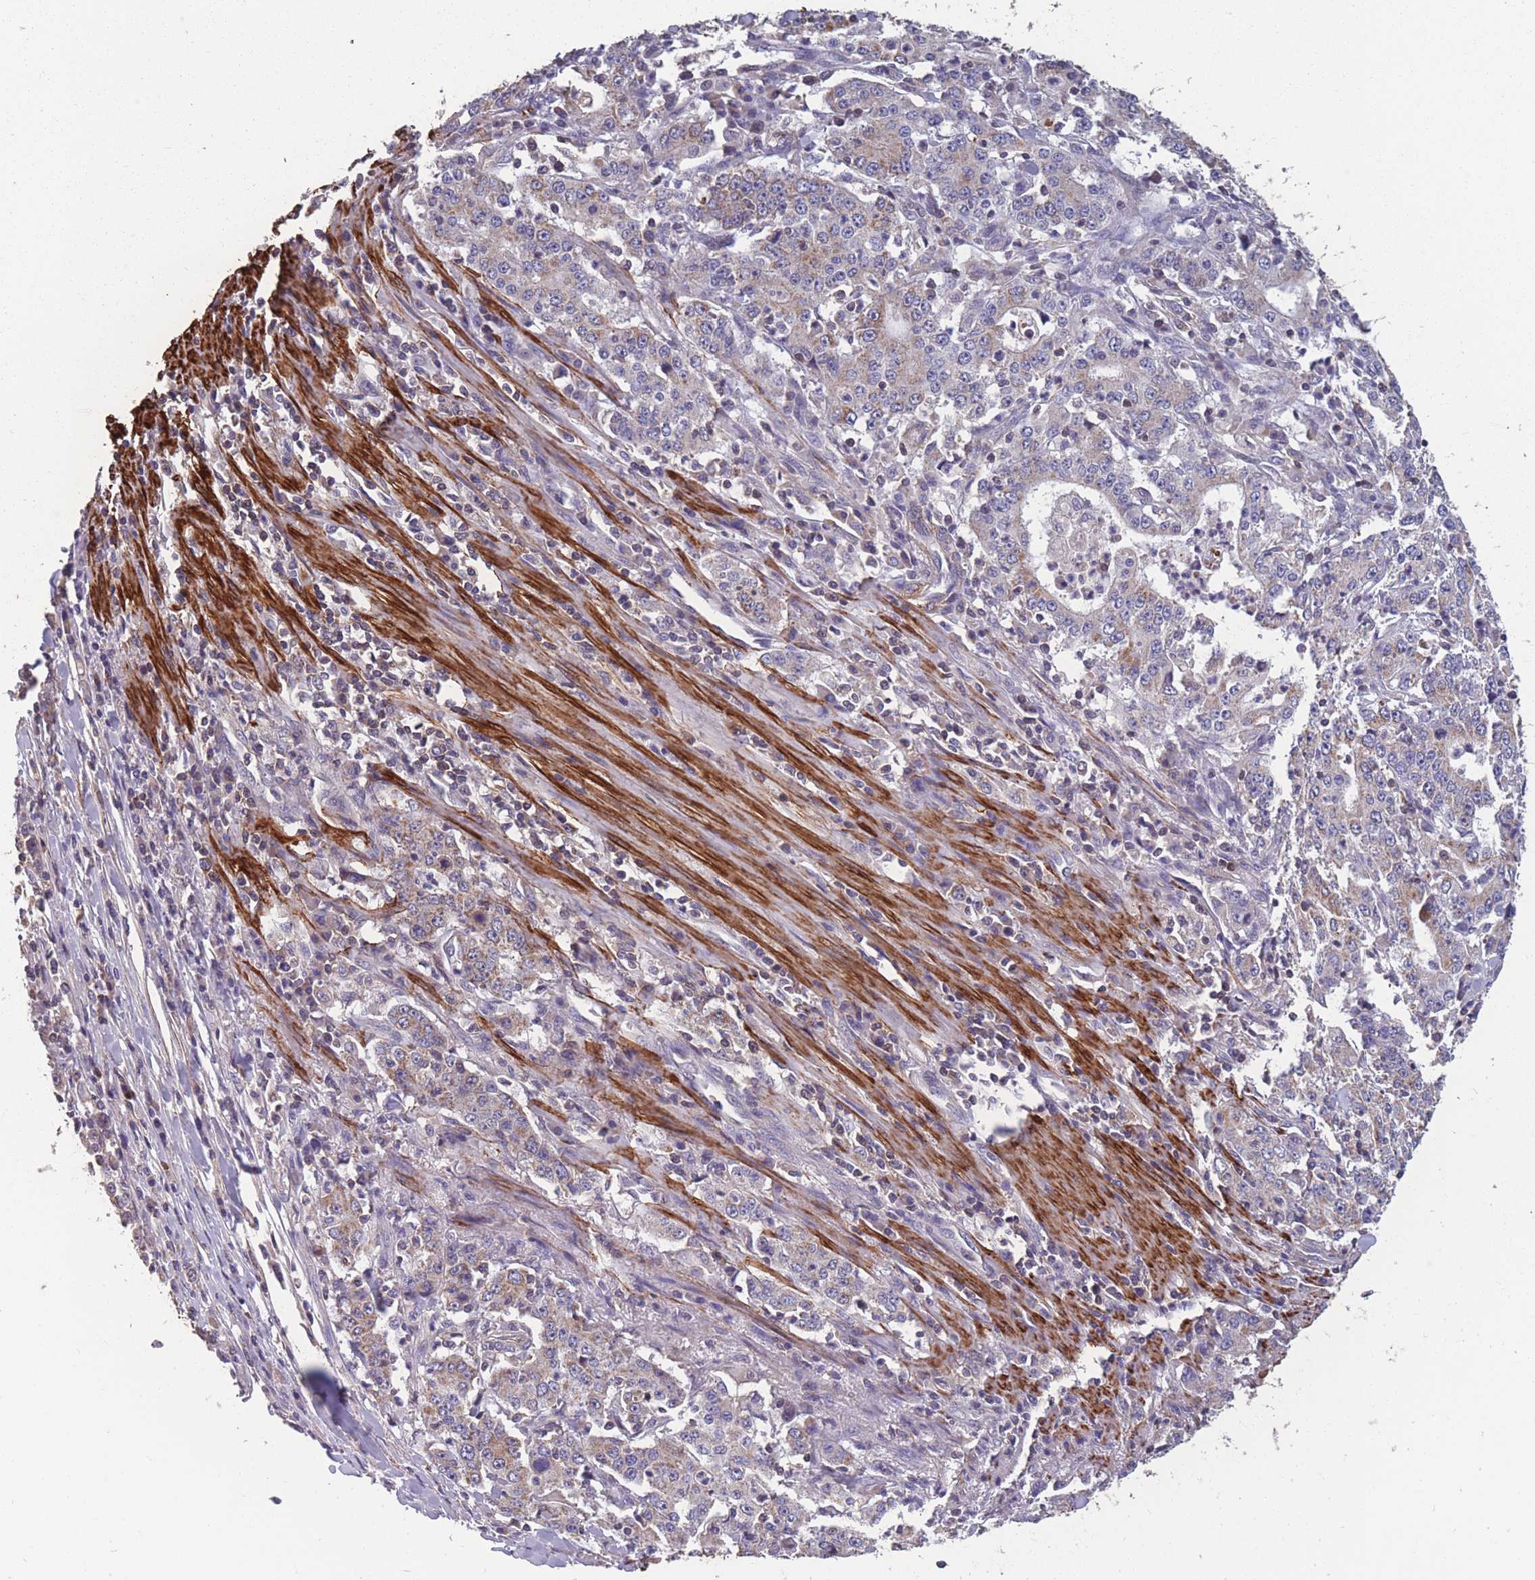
{"staining": {"intensity": "weak", "quantity": ">75%", "location": "cytoplasmic/membranous"}, "tissue": "stomach cancer", "cell_type": "Tumor cells", "image_type": "cancer", "snomed": [{"axis": "morphology", "description": "Normal tissue, NOS"}, {"axis": "morphology", "description": "Adenocarcinoma, NOS"}, {"axis": "topography", "description": "Stomach, upper"}, {"axis": "topography", "description": "Stomach"}], "caption": "Stomach cancer (adenocarcinoma) stained with immunohistochemistry (IHC) reveals weak cytoplasmic/membranous staining in approximately >75% of tumor cells. The staining is performed using DAB (3,3'-diaminobenzidine) brown chromogen to label protein expression. The nuclei are counter-stained blue using hematoxylin.", "gene": "TOMM40L", "patient": {"sex": "male", "age": 59}}